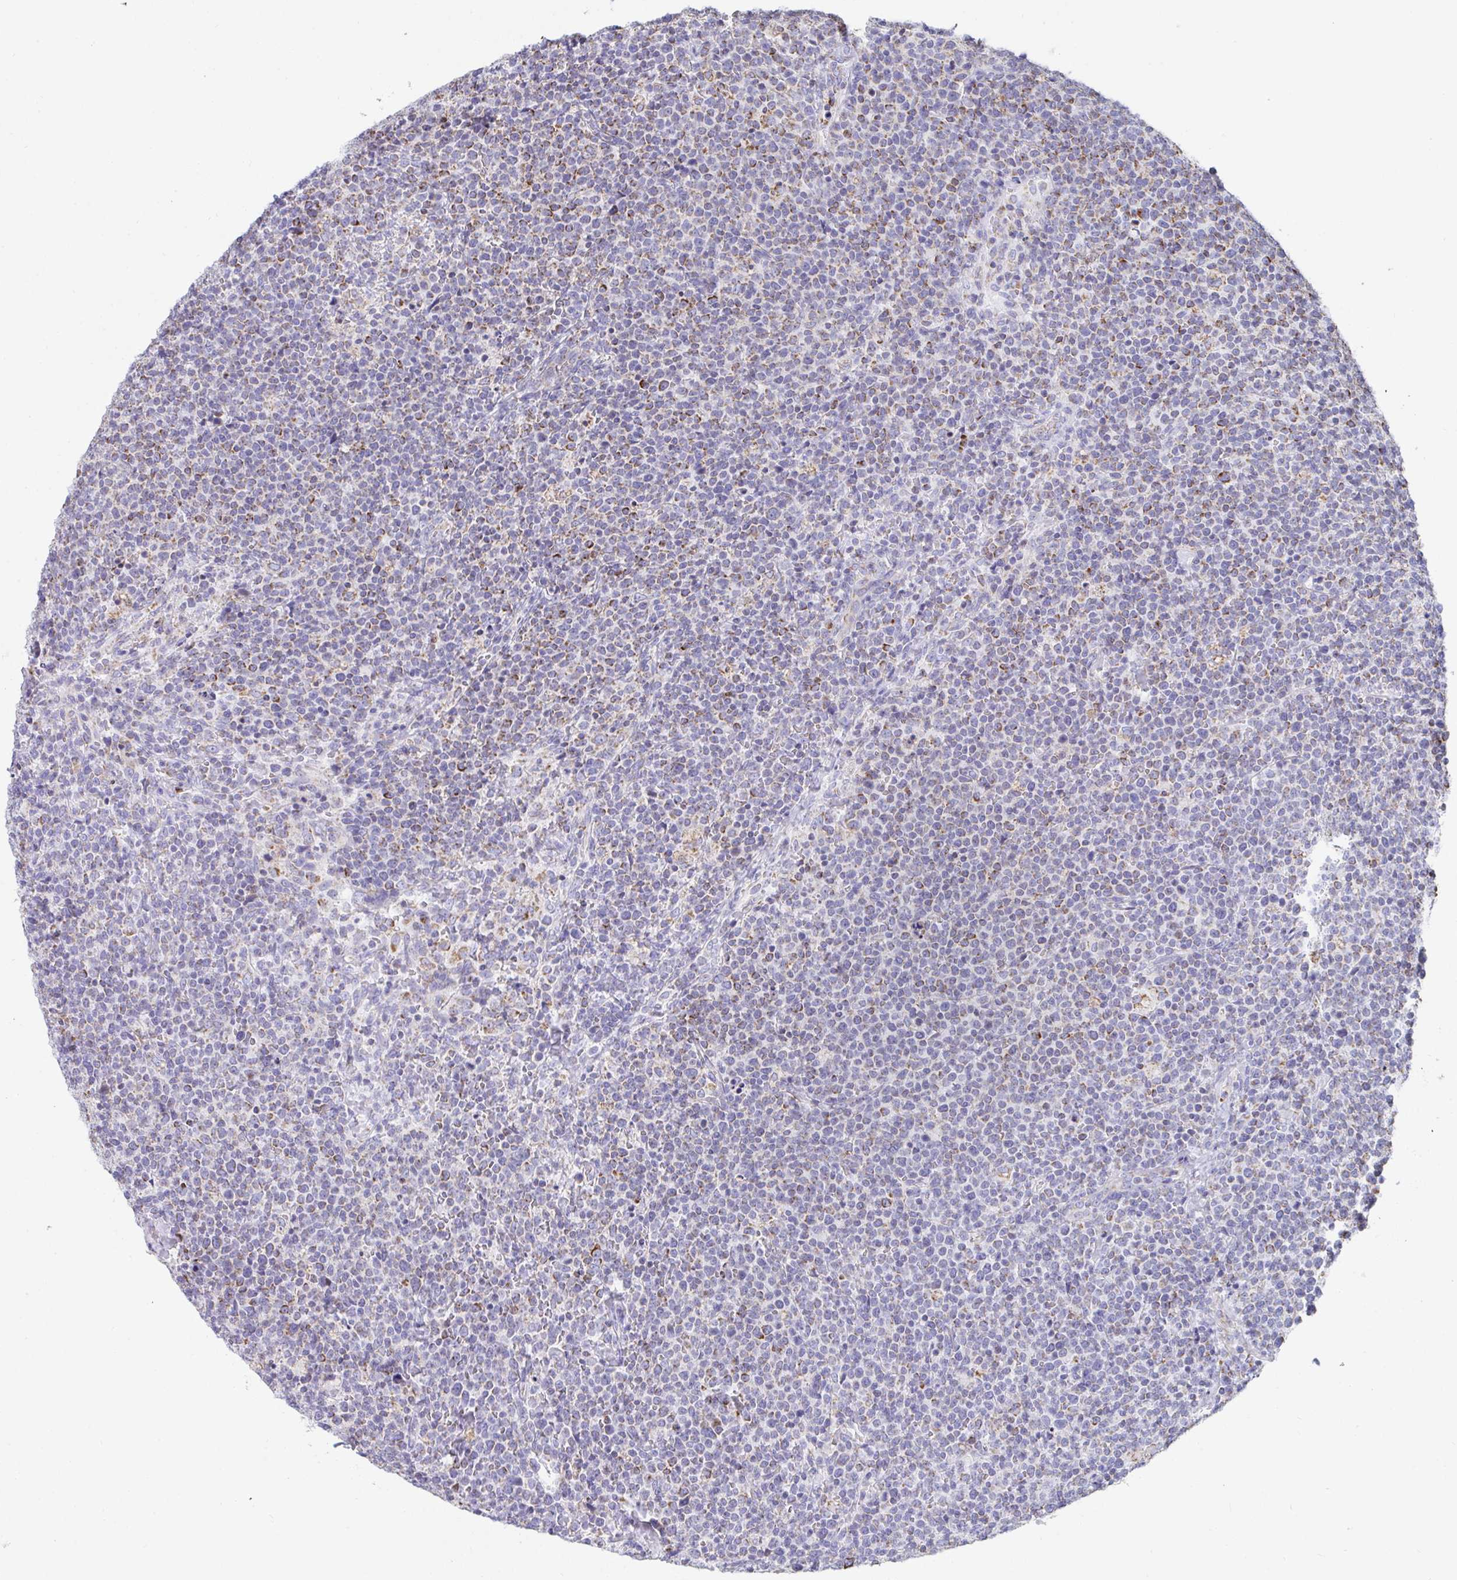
{"staining": {"intensity": "moderate", "quantity": "<25%", "location": "cytoplasmic/membranous"}, "tissue": "lymphoma", "cell_type": "Tumor cells", "image_type": "cancer", "snomed": [{"axis": "morphology", "description": "Malignant lymphoma, non-Hodgkin's type, High grade"}, {"axis": "topography", "description": "Lymph node"}], "caption": "This is an image of immunohistochemistry (IHC) staining of lymphoma, which shows moderate expression in the cytoplasmic/membranous of tumor cells.", "gene": "AIFM1", "patient": {"sex": "male", "age": 61}}